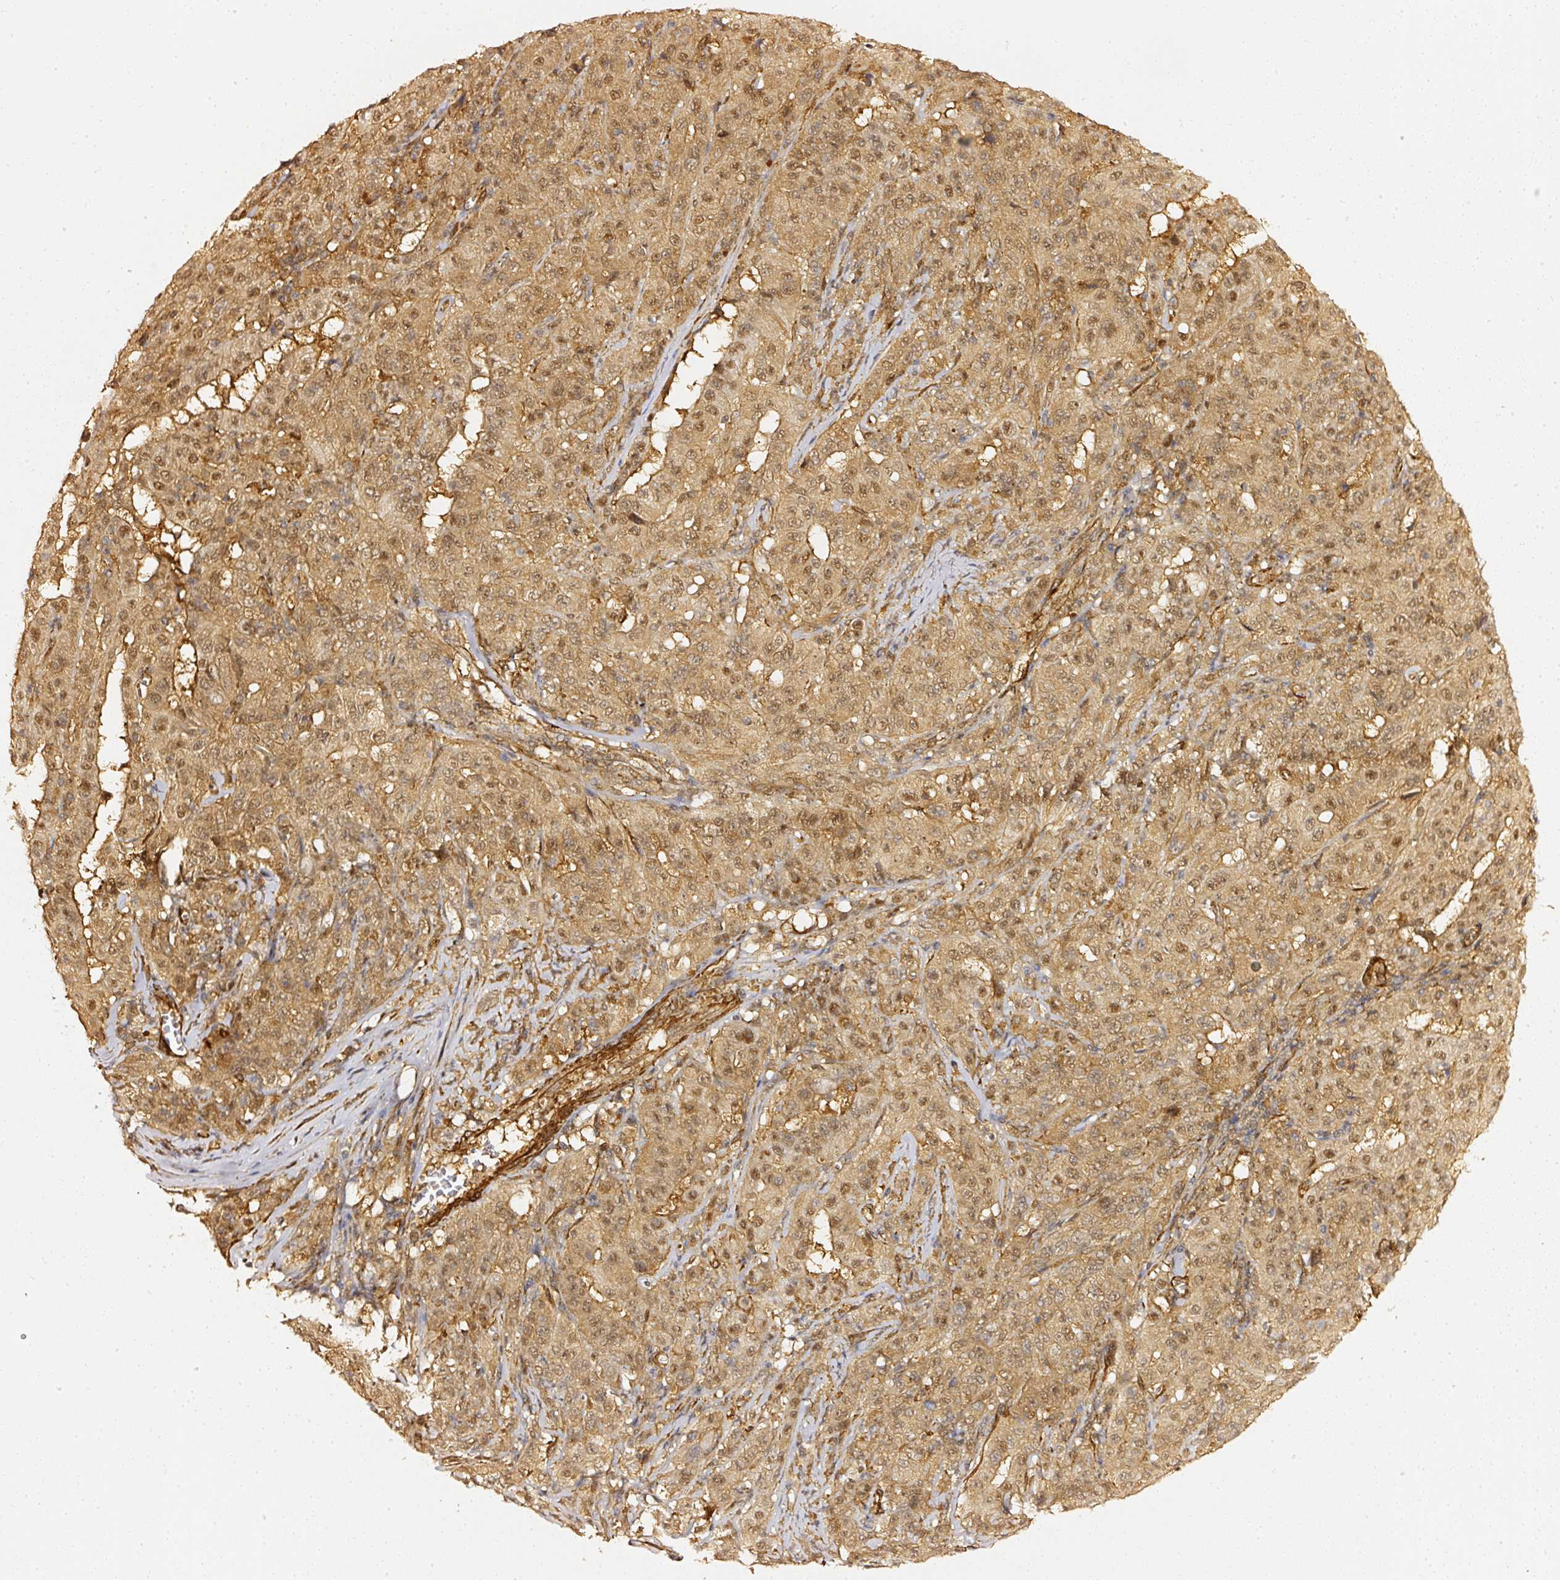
{"staining": {"intensity": "moderate", "quantity": ">75%", "location": "cytoplasmic/membranous,nuclear"}, "tissue": "pancreatic cancer", "cell_type": "Tumor cells", "image_type": "cancer", "snomed": [{"axis": "morphology", "description": "Adenocarcinoma, NOS"}, {"axis": "topography", "description": "Pancreas"}], "caption": "A brown stain shows moderate cytoplasmic/membranous and nuclear staining of a protein in human pancreatic cancer (adenocarcinoma) tumor cells.", "gene": "PSMD1", "patient": {"sex": "male", "age": 63}}